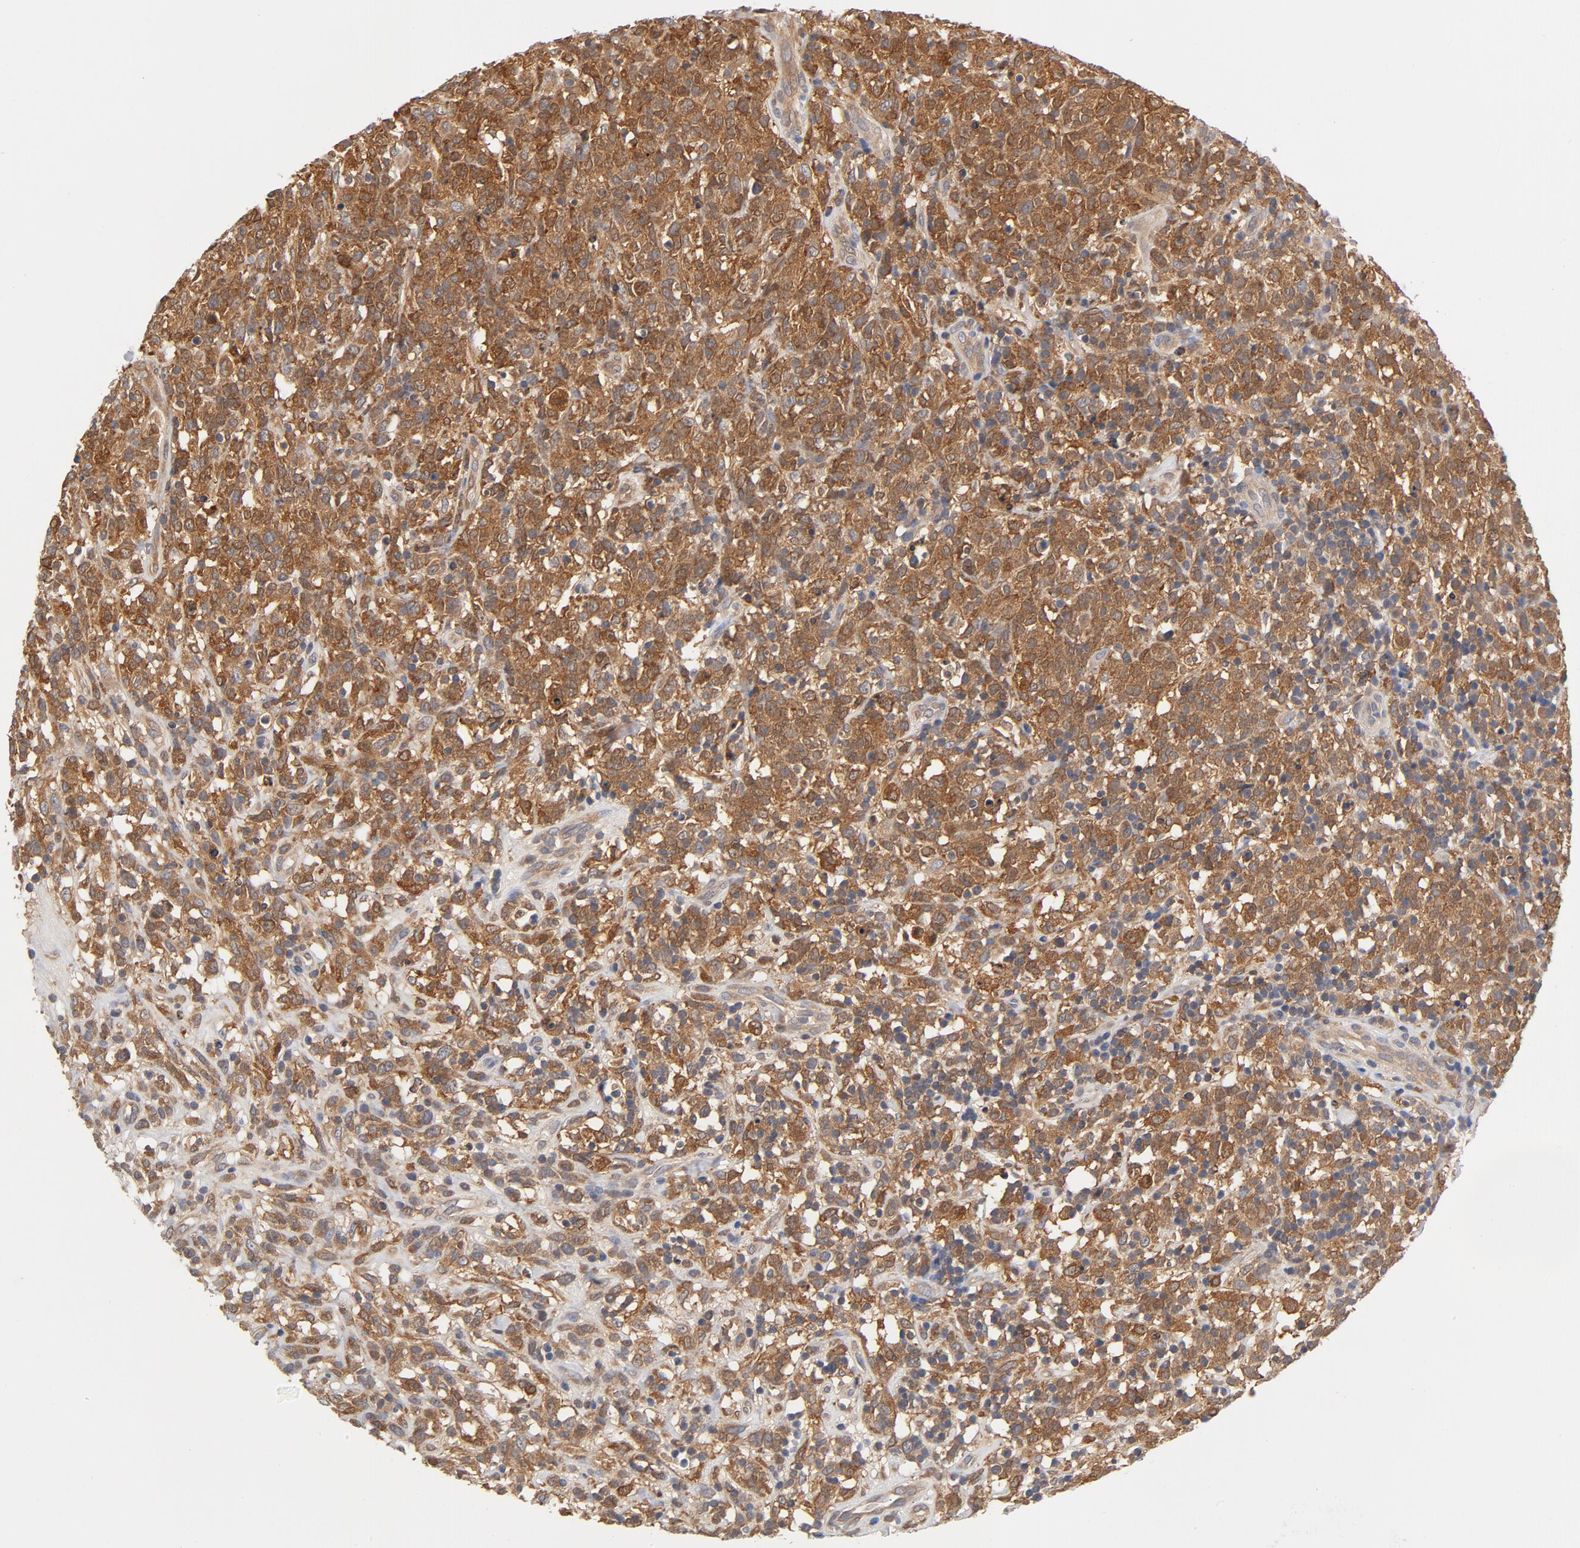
{"staining": {"intensity": "moderate", "quantity": "<25%", "location": "cytoplasmic/membranous"}, "tissue": "lymphoma", "cell_type": "Tumor cells", "image_type": "cancer", "snomed": [{"axis": "morphology", "description": "Malignant lymphoma, non-Hodgkin's type, High grade"}, {"axis": "topography", "description": "Lymph node"}], "caption": "Protein expression analysis of human lymphoma reveals moderate cytoplasmic/membranous expression in about <25% of tumor cells.", "gene": "ASMTL", "patient": {"sex": "female", "age": 73}}